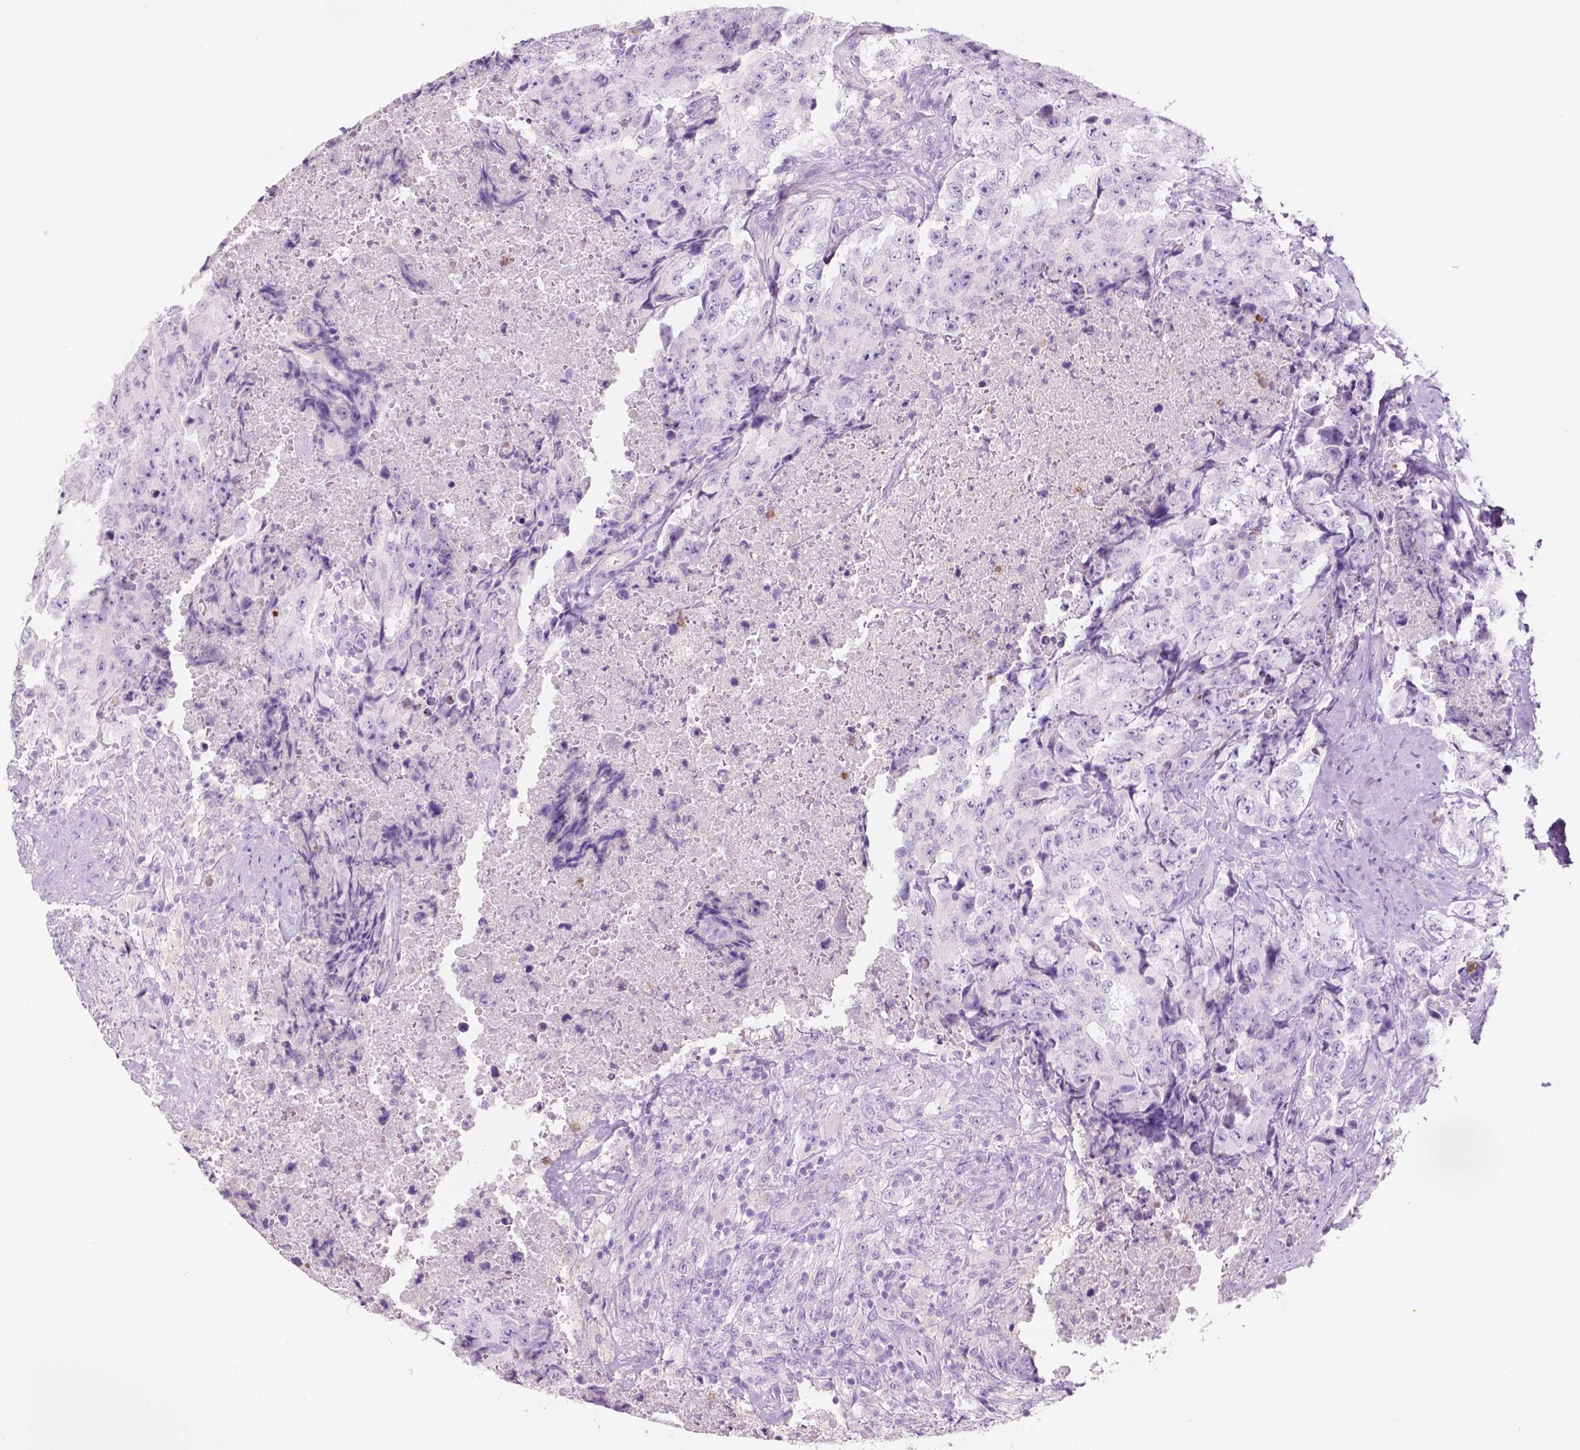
{"staining": {"intensity": "negative", "quantity": "none", "location": "none"}, "tissue": "testis cancer", "cell_type": "Tumor cells", "image_type": "cancer", "snomed": [{"axis": "morphology", "description": "Carcinoma, Embryonal, NOS"}, {"axis": "topography", "description": "Testis"}], "caption": "Immunohistochemical staining of human testis cancer (embryonal carcinoma) demonstrates no significant staining in tumor cells.", "gene": "CUZD1", "patient": {"sex": "male", "age": 24}}